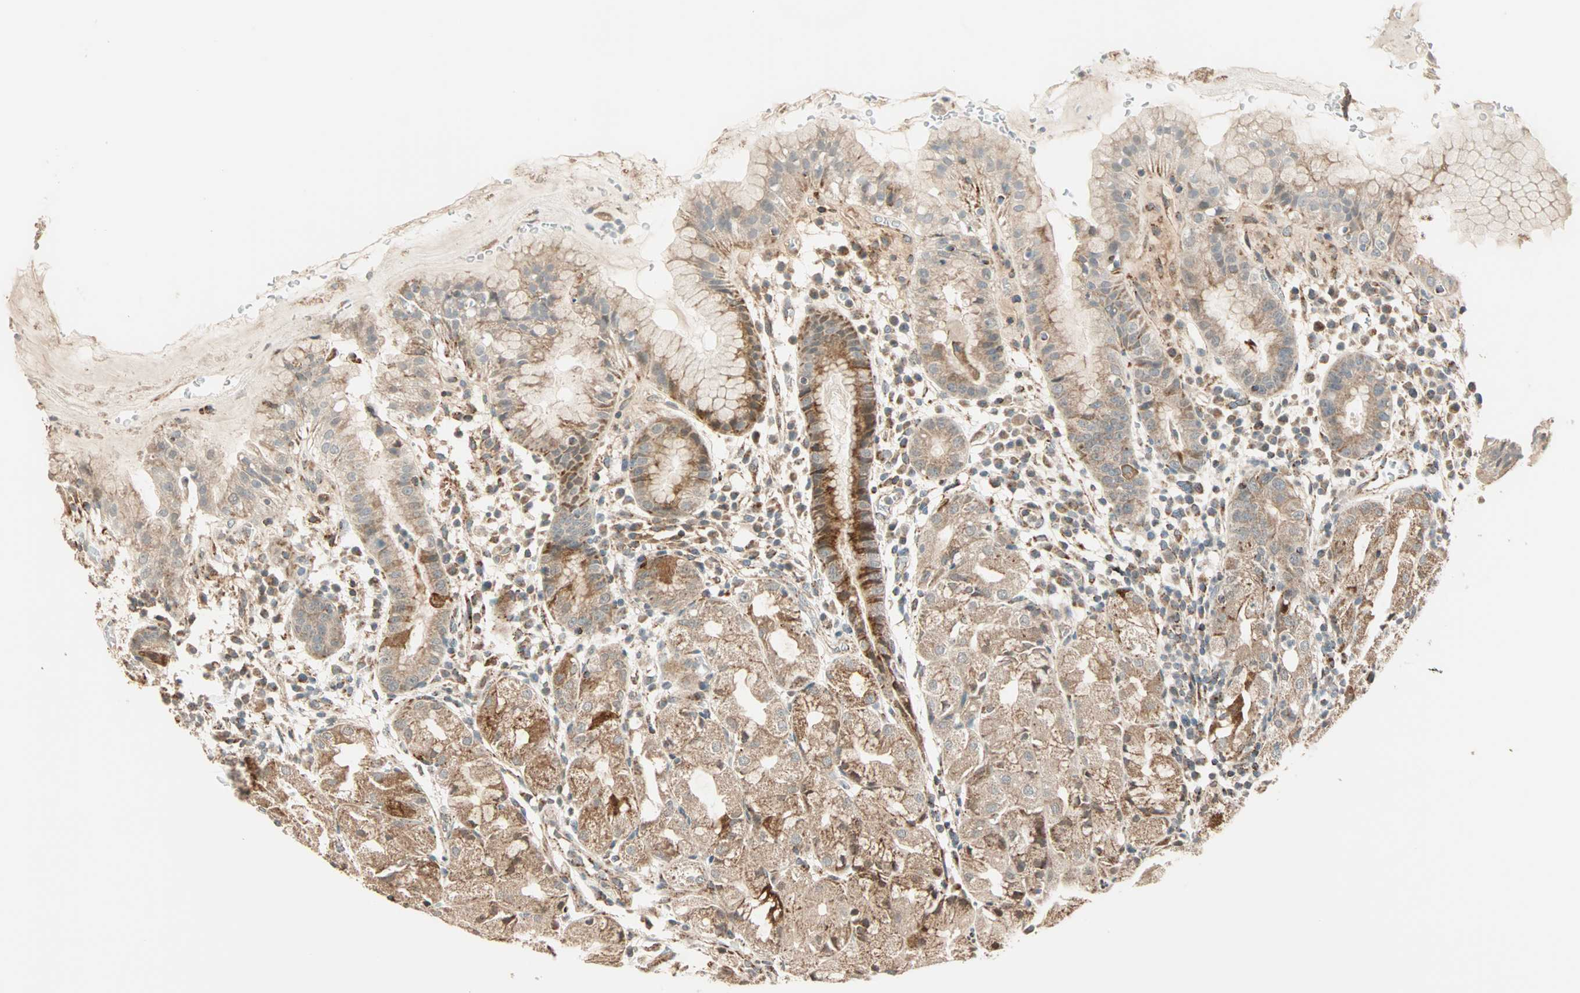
{"staining": {"intensity": "strong", "quantity": "25%-75%", "location": "cytoplasmic/membranous"}, "tissue": "stomach", "cell_type": "Glandular cells", "image_type": "normal", "snomed": [{"axis": "morphology", "description": "Normal tissue, NOS"}, {"axis": "topography", "description": "Stomach"}, {"axis": "topography", "description": "Stomach, lower"}], "caption": "A high-resolution micrograph shows immunohistochemistry (IHC) staining of normal stomach, which displays strong cytoplasmic/membranous expression in about 25%-75% of glandular cells.", "gene": "SPRY4", "patient": {"sex": "female", "age": 75}}